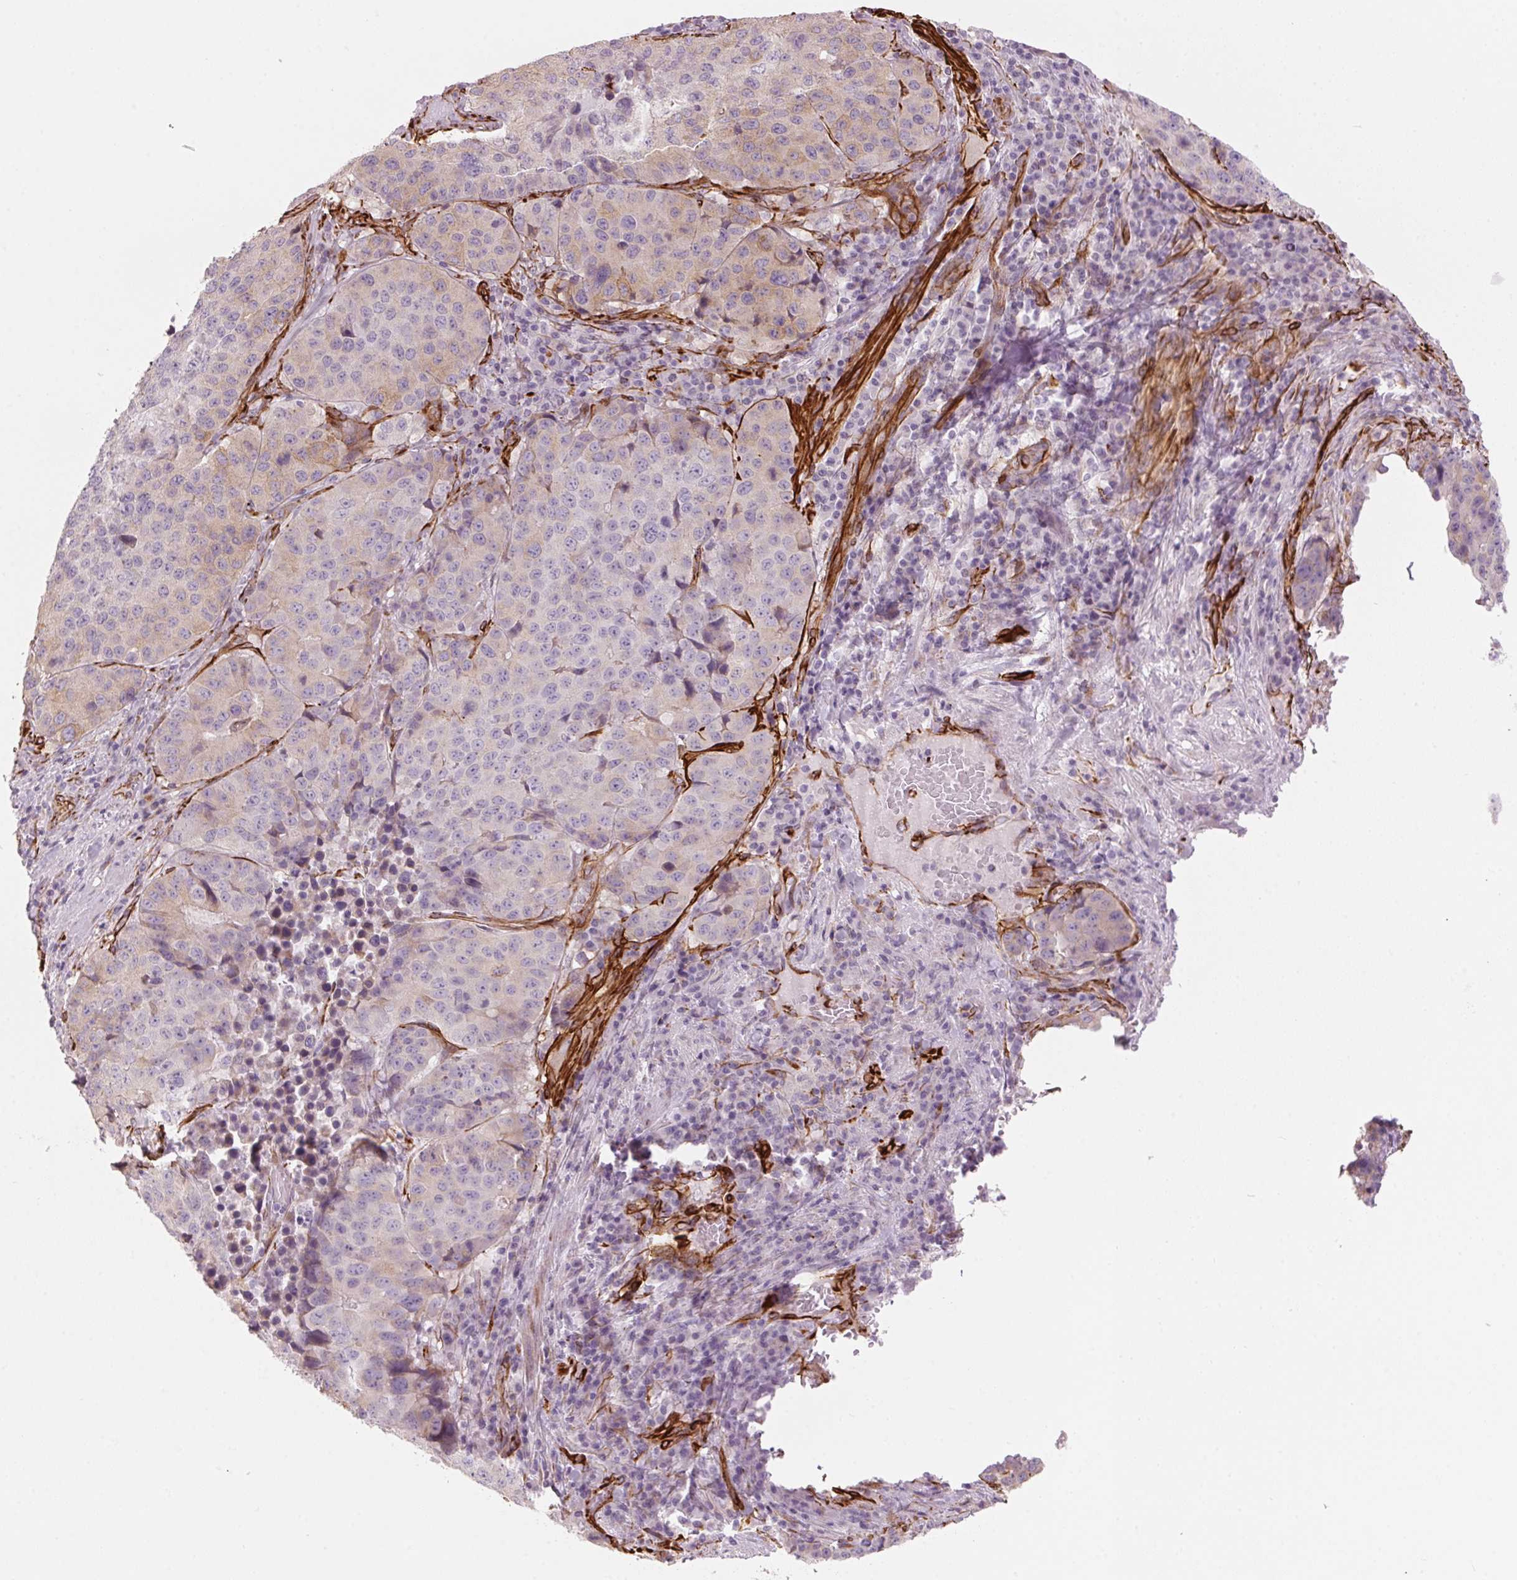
{"staining": {"intensity": "negative", "quantity": "none", "location": "none"}, "tissue": "stomach cancer", "cell_type": "Tumor cells", "image_type": "cancer", "snomed": [{"axis": "morphology", "description": "Adenocarcinoma, NOS"}, {"axis": "topography", "description": "Stomach"}], "caption": "An IHC histopathology image of adenocarcinoma (stomach) is shown. There is no staining in tumor cells of adenocarcinoma (stomach).", "gene": "CLPS", "patient": {"sex": "male", "age": 71}}